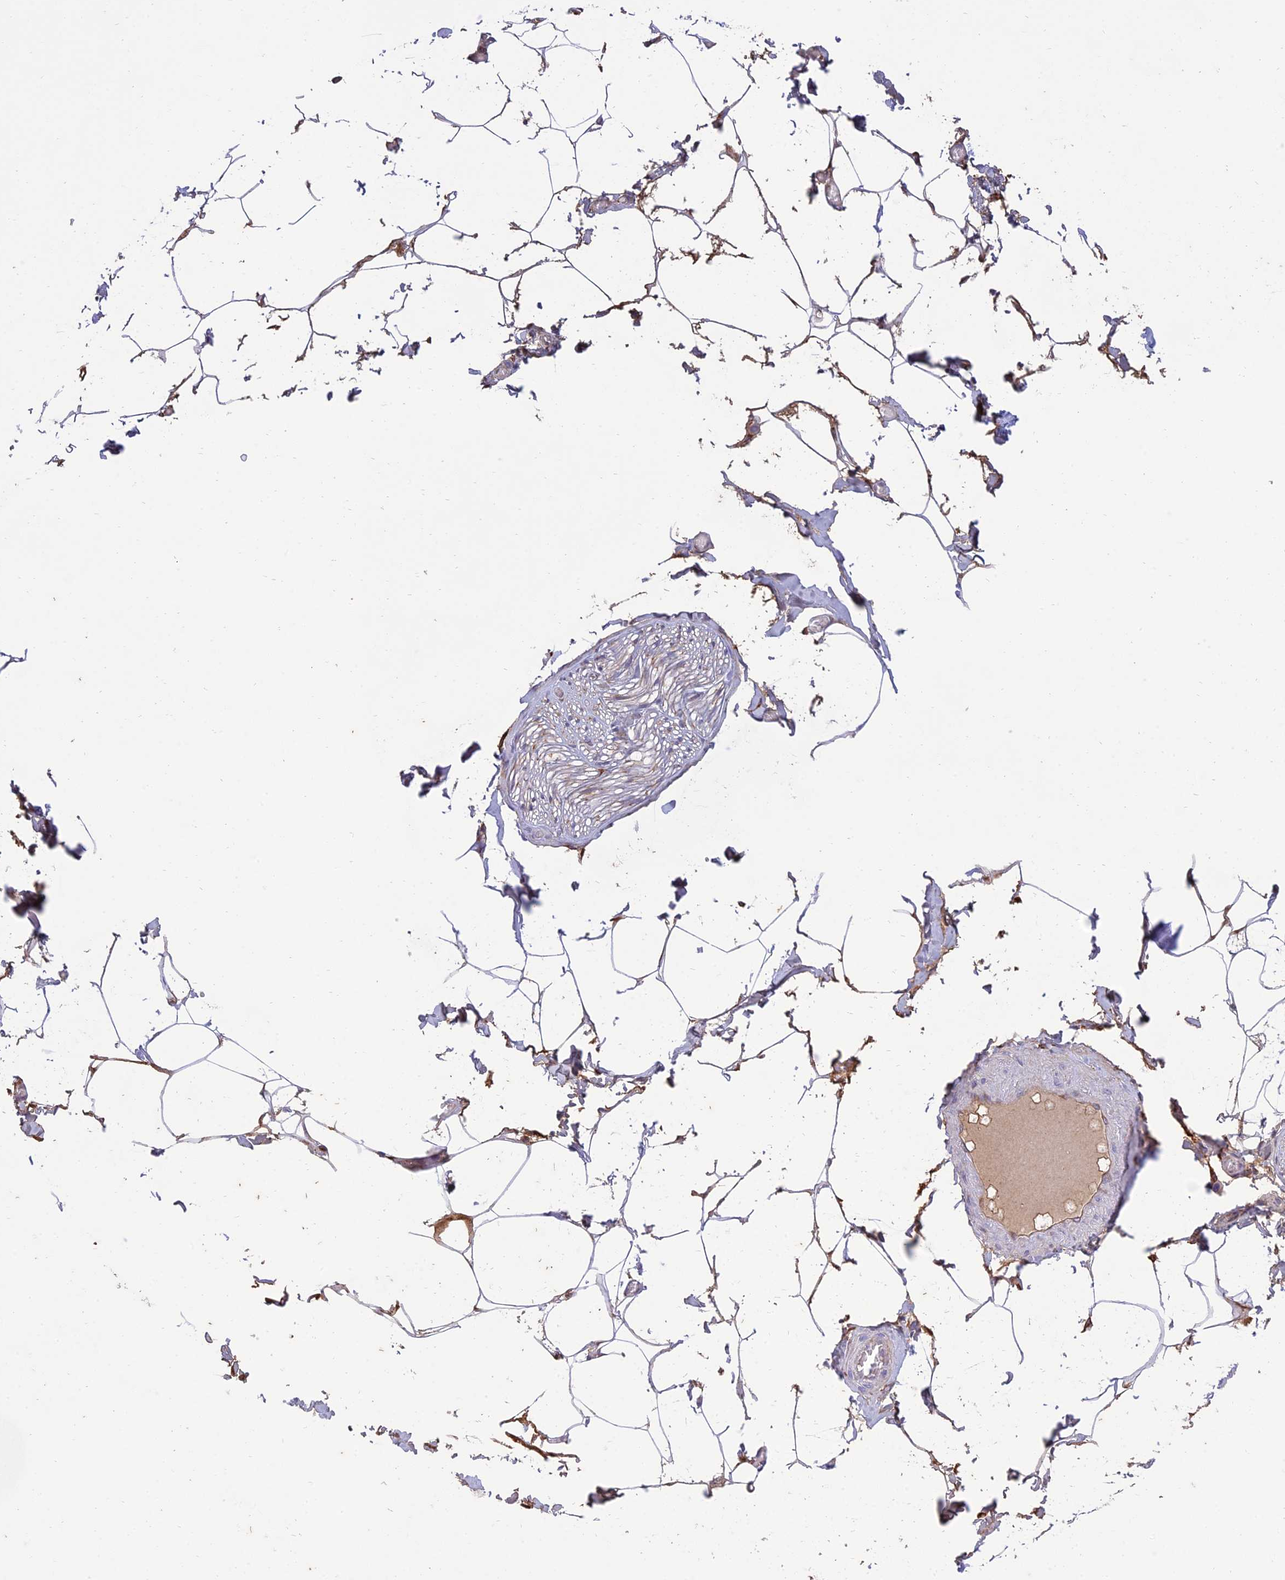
{"staining": {"intensity": "negative", "quantity": "none", "location": "none"}, "tissue": "adipose tissue", "cell_type": "Adipocytes", "image_type": "normal", "snomed": [{"axis": "morphology", "description": "Normal tissue, NOS"}, {"axis": "topography", "description": "Soft tissue"}, {"axis": "topography", "description": "Adipose tissue"}, {"axis": "topography", "description": "Vascular tissue"}, {"axis": "topography", "description": "Peripheral nerve tissue"}], "caption": "There is no significant positivity in adipocytes of adipose tissue. (Stains: DAB (3,3'-diaminobenzidine) IHC with hematoxylin counter stain, Microscopy: brightfield microscopy at high magnification).", "gene": "RCN3", "patient": {"sex": "male", "age": 46}}